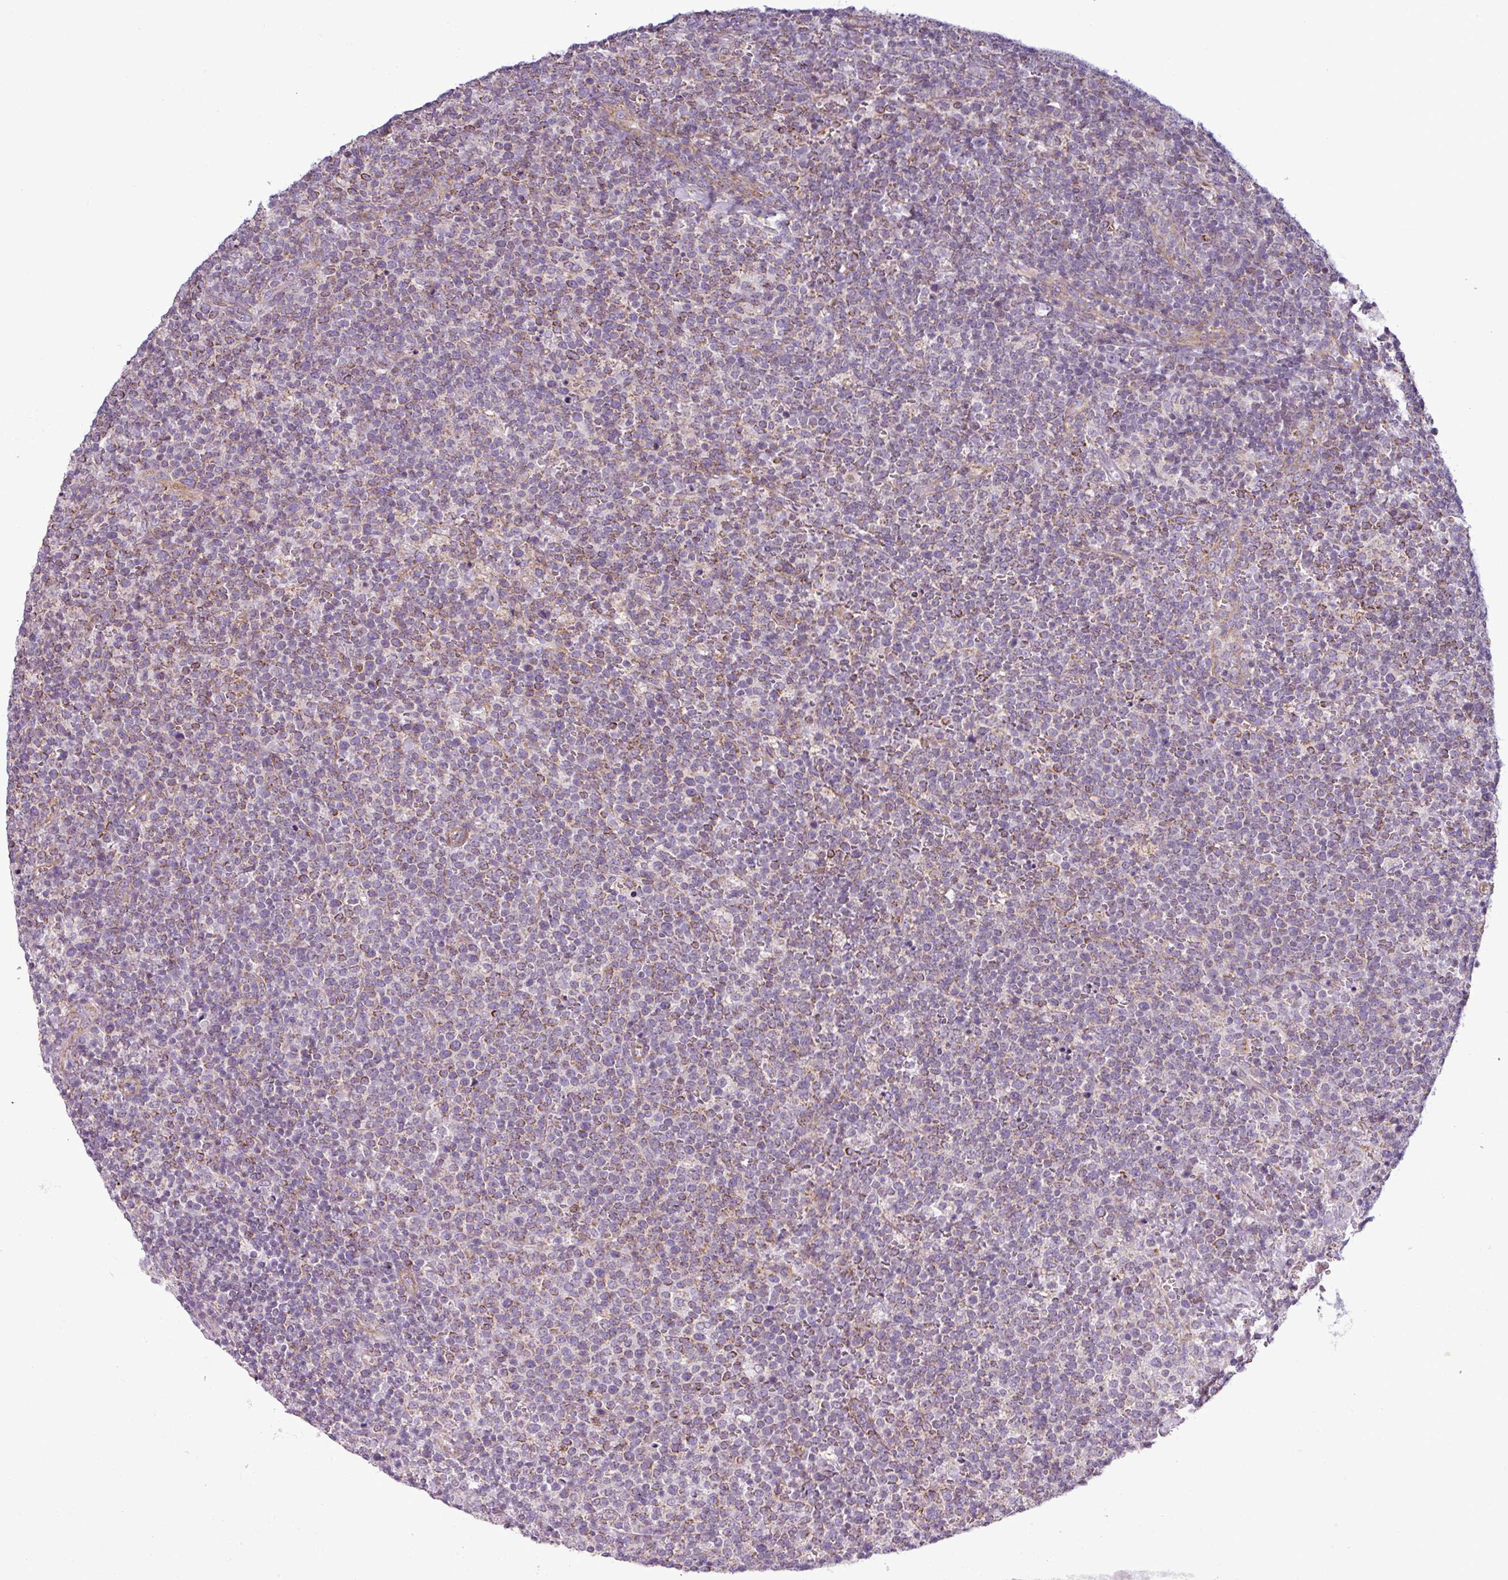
{"staining": {"intensity": "weak", "quantity": "25%-75%", "location": "cytoplasmic/membranous"}, "tissue": "lymphoma", "cell_type": "Tumor cells", "image_type": "cancer", "snomed": [{"axis": "morphology", "description": "Malignant lymphoma, non-Hodgkin's type, High grade"}, {"axis": "topography", "description": "Lymph node"}], "caption": "Immunohistochemical staining of lymphoma exhibits weak cytoplasmic/membranous protein expression in approximately 25%-75% of tumor cells. (brown staining indicates protein expression, while blue staining denotes nuclei).", "gene": "BTN2A2", "patient": {"sex": "male", "age": 61}}